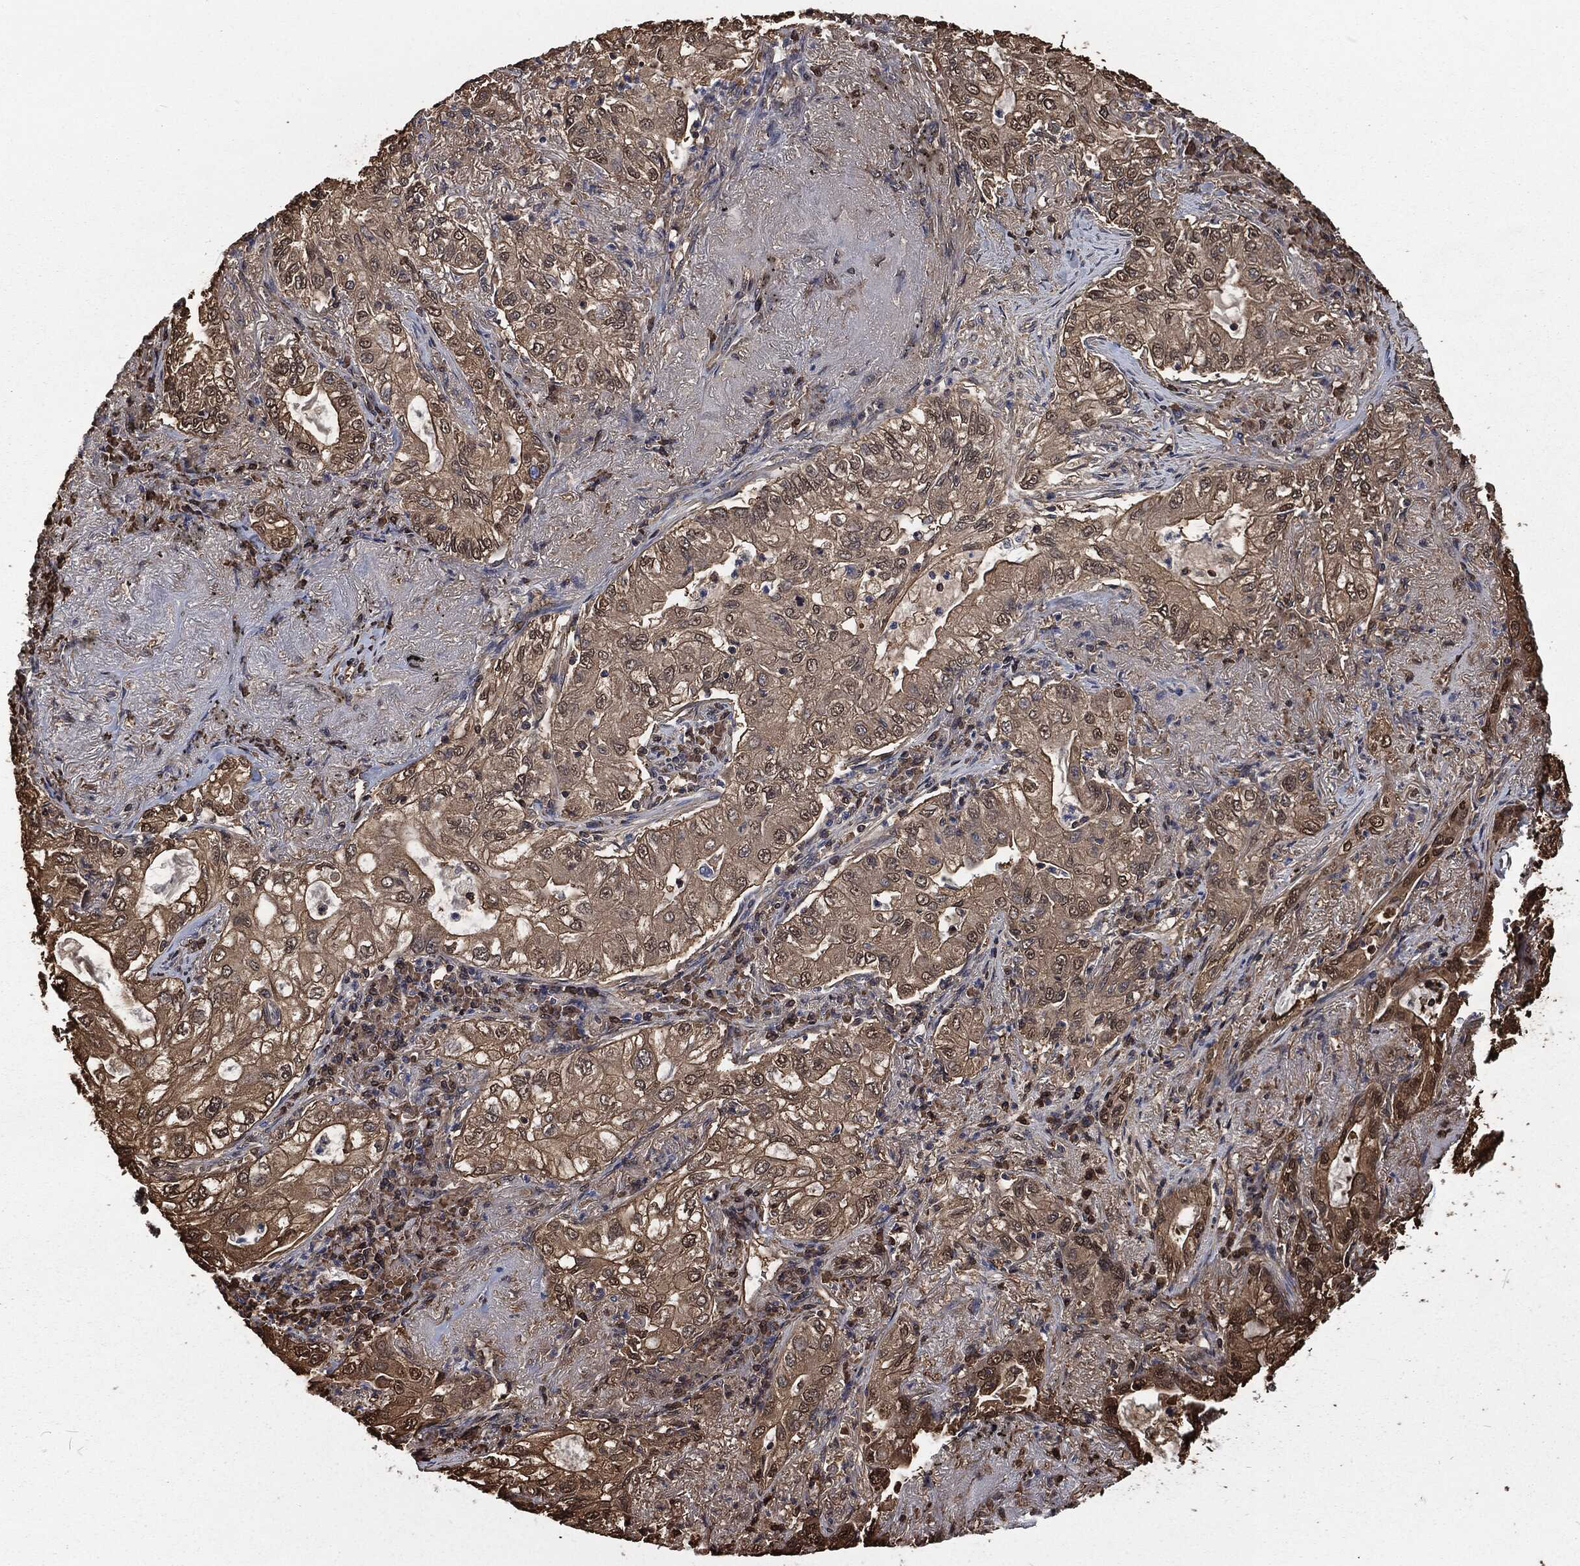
{"staining": {"intensity": "moderate", "quantity": "25%-75%", "location": "cytoplasmic/membranous"}, "tissue": "lung cancer", "cell_type": "Tumor cells", "image_type": "cancer", "snomed": [{"axis": "morphology", "description": "Adenocarcinoma, NOS"}, {"axis": "topography", "description": "Lung"}], "caption": "Immunohistochemical staining of human lung cancer shows medium levels of moderate cytoplasmic/membranous protein positivity in about 25%-75% of tumor cells.", "gene": "PRDX4", "patient": {"sex": "female", "age": 73}}